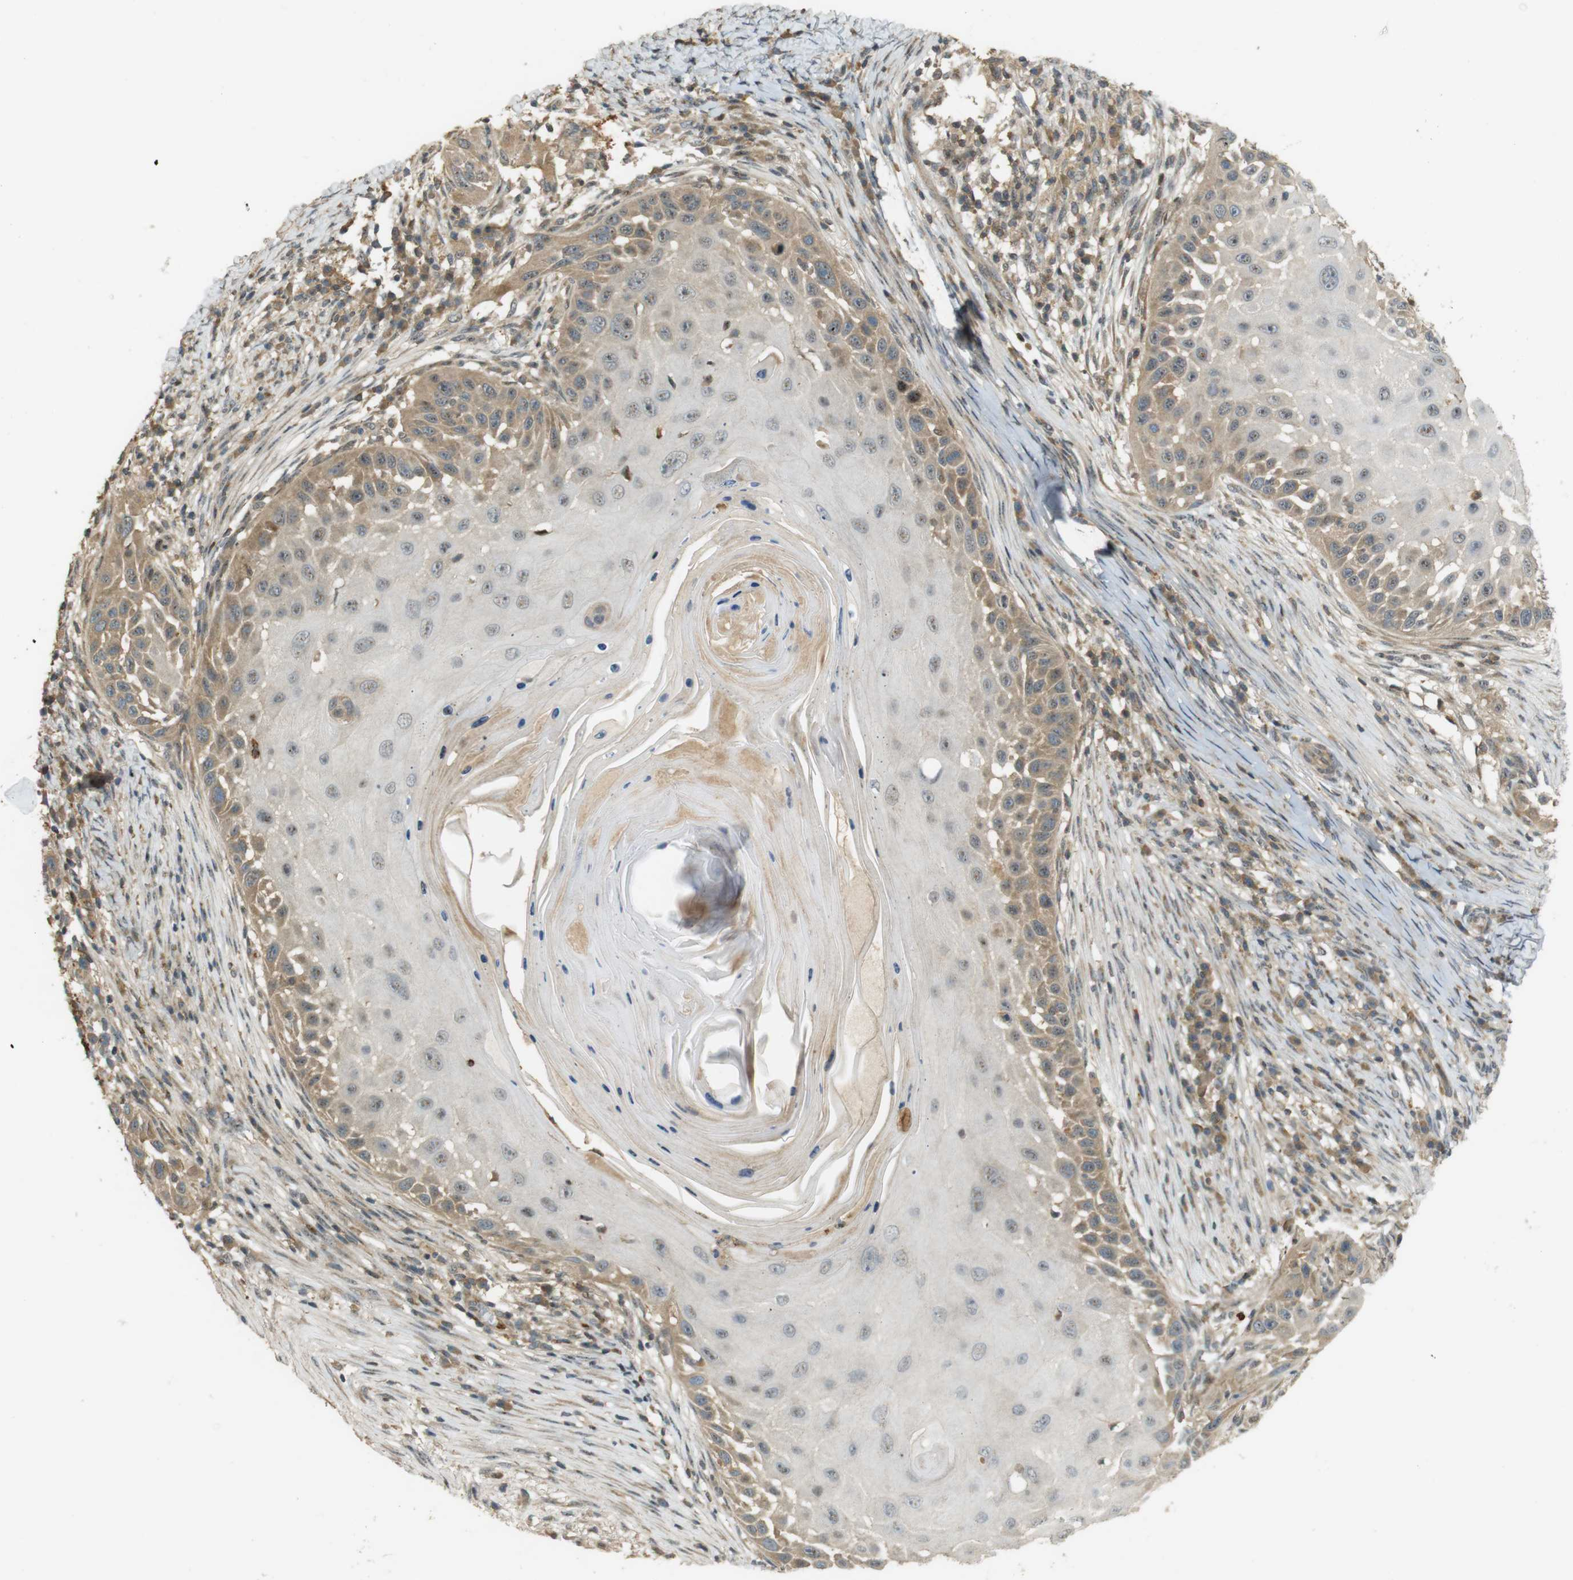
{"staining": {"intensity": "moderate", "quantity": "25%-75%", "location": "cytoplasmic/membranous,nuclear"}, "tissue": "skin cancer", "cell_type": "Tumor cells", "image_type": "cancer", "snomed": [{"axis": "morphology", "description": "Squamous cell carcinoma, NOS"}, {"axis": "topography", "description": "Skin"}], "caption": "Brown immunohistochemical staining in skin squamous cell carcinoma displays moderate cytoplasmic/membranous and nuclear staining in about 25%-75% of tumor cells.", "gene": "TMX3", "patient": {"sex": "female", "age": 44}}